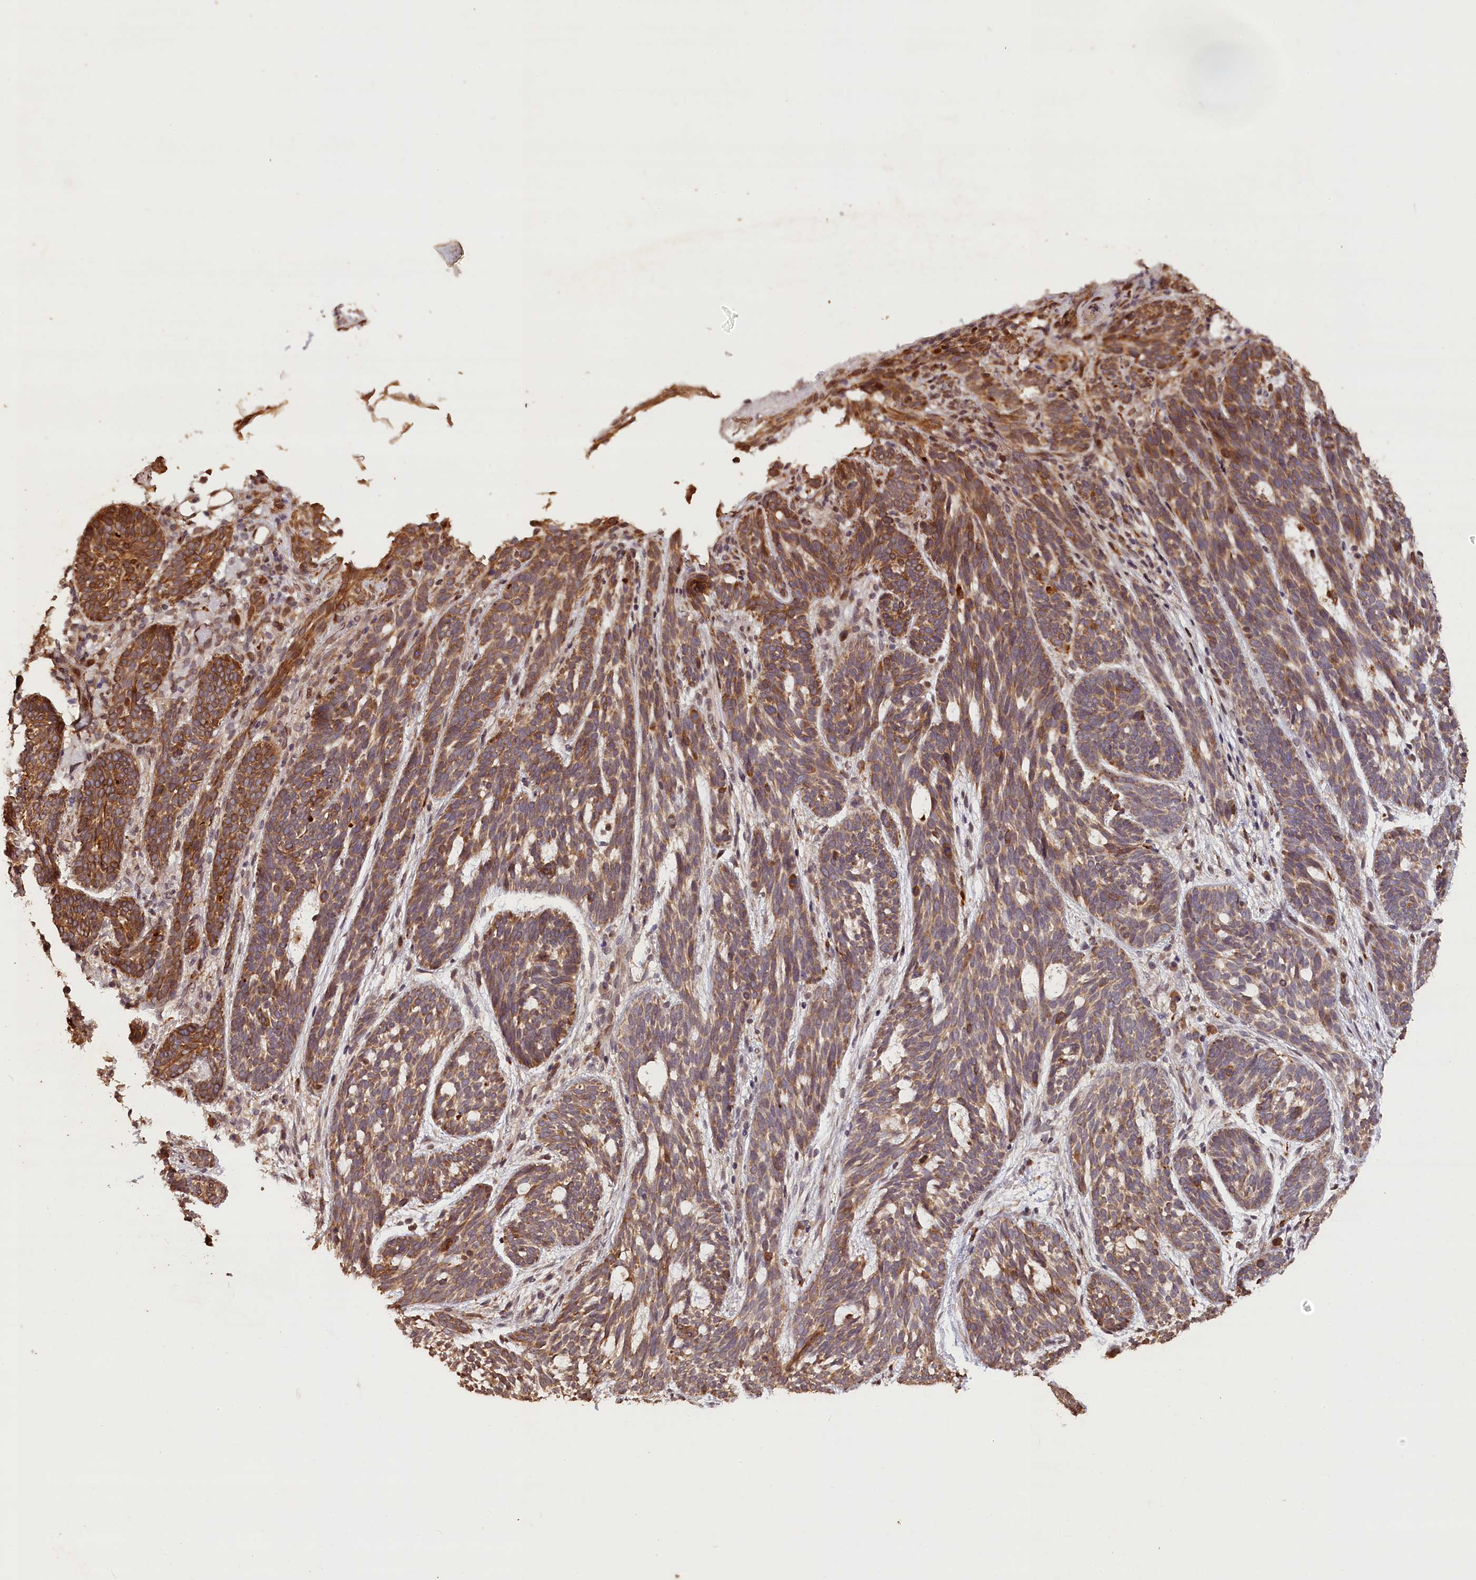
{"staining": {"intensity": "moderate", "quantity": ">75%", "location": "cytoplasmic/membranous"}, "tissue": "skin cancer", "cell_type": "Tumor cells", "image_type": "cancer", "snomed": [{"axis": "morphology", "description": "Basal cell carcinoma"}, {"axis": "topography", "description": "Skin"}], "caption": "Skin basal cell carcinoma stained for a protein (brown) exhibits moderate cytoplasmic/membranous positive positivity in approximately >75% of tumor cells.", "gene": "SLC38A7", "patient": {"sex": "male", "age": 71}}